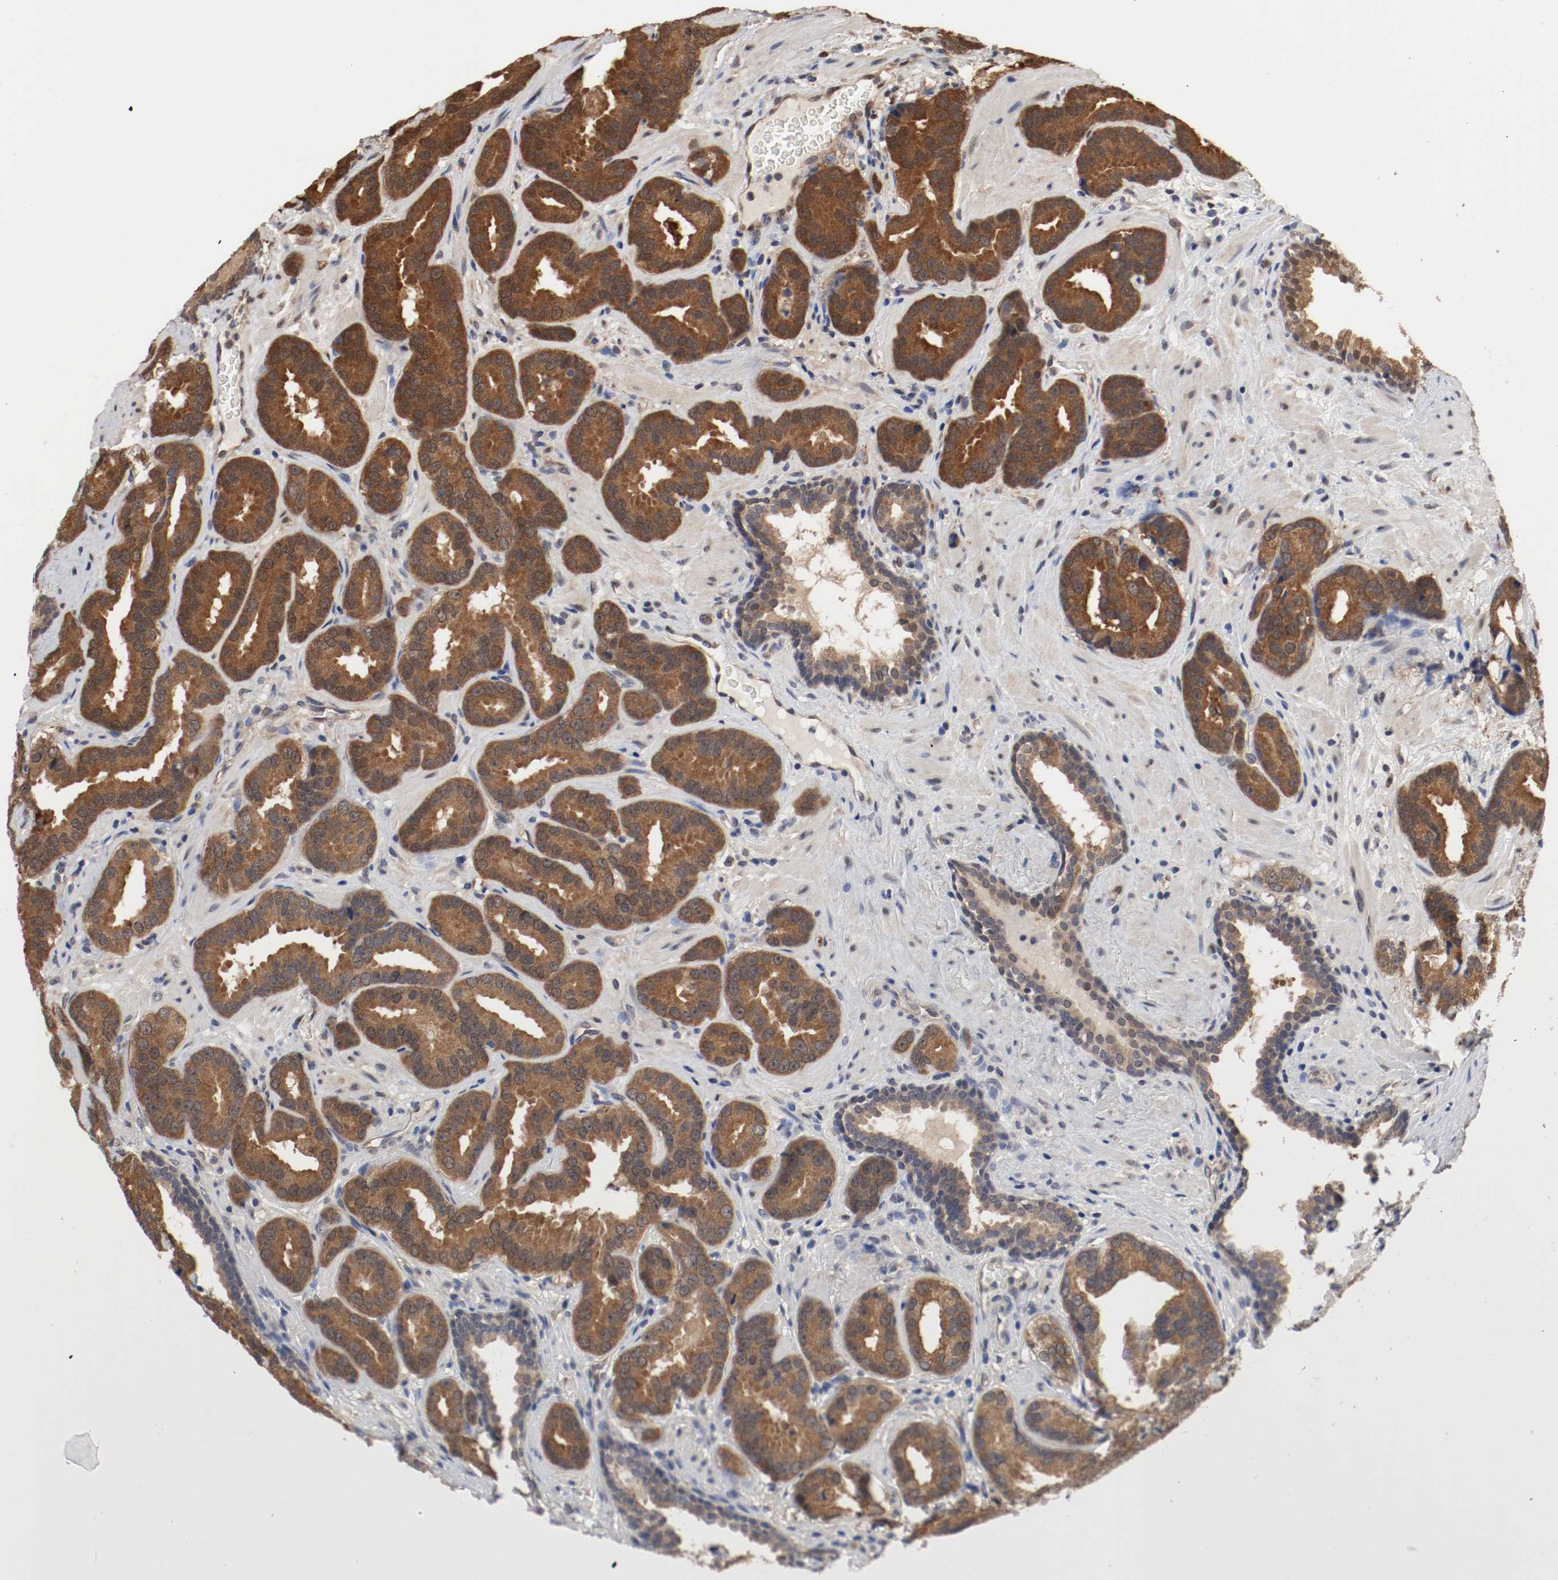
{"staining": {"intensity": "strong", "quantity": ">75%", "location": "cytoplasmic/membranous"}, "tissue": "prostate cancer", "cell_type": "Tumor cells", "image_type": "cancer", "snomed": [{"axis": "morphology", "description": "Adenocarcinoma, Low grade"}, {"axis": "topography", "description": "Prostate"}], "caption": "Brown immunohistochemical staining in prostate low-grade adenocarcinoma exhibits strong cytoplasmic/membranous expression in approximately >75% of tumor cells.", "gene": "AFG3L2", "patient": {"sex": "male", "age": 59}}